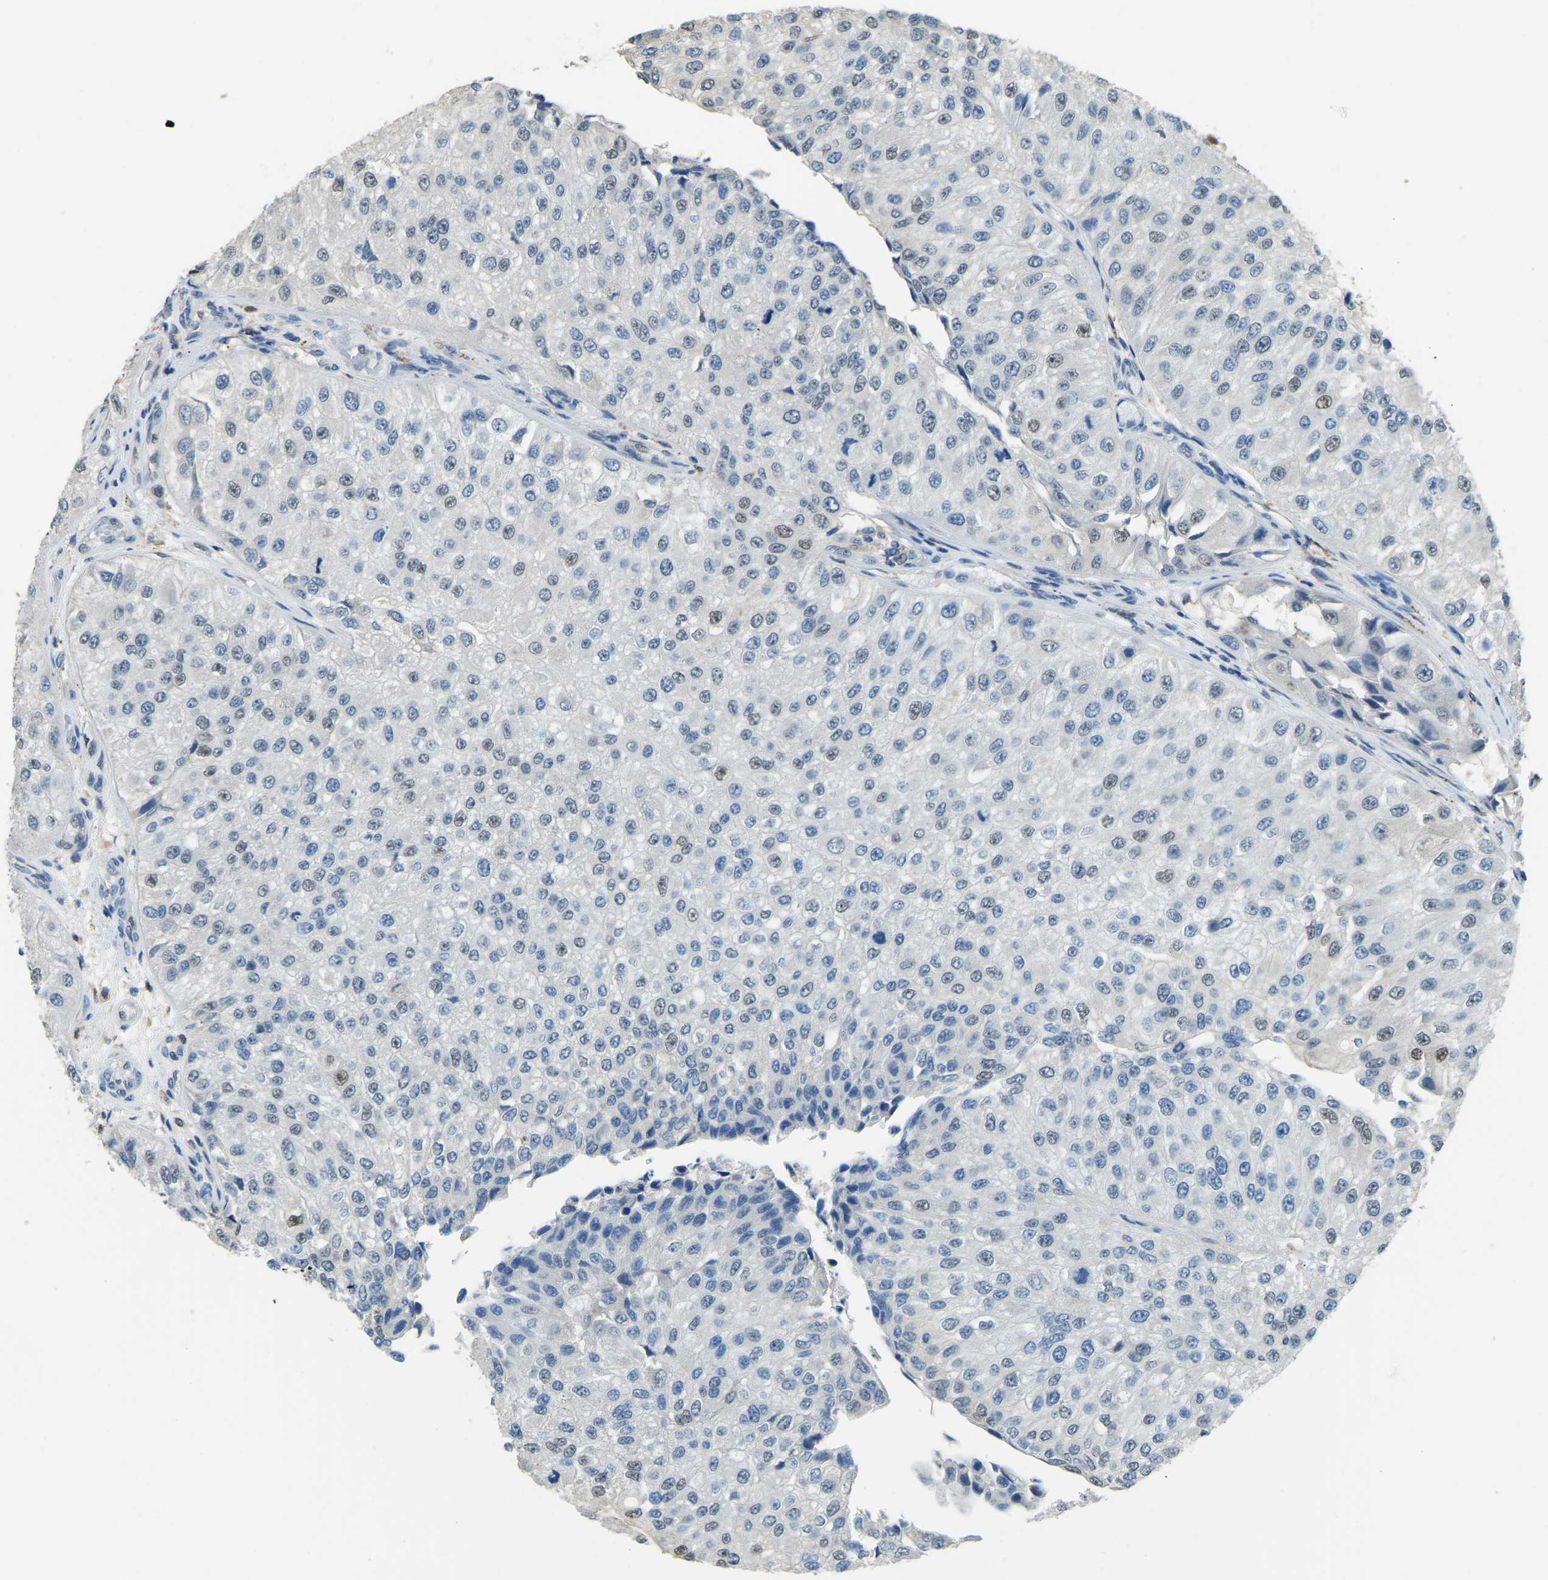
{"staining": {"intensity": "weak", "quantity": "<25%", "location": "nuclear"}, "tissue": "urothelial cancer", "cell_type": "Tumor cells", "image_type": "cancer", "snomed": [{"axis": "morphology", "description": "Urothelial carcinoma, High grade"}, {"axis": "topography", "description": "Kidney"}, {"axis": "topography", "description": "Urinary bladder"}], "caption": "This is an immunohistochemistry photomicrograph of human urothelial carcinoma (high-grade). There is no expression in tumor cells.", "gene": "NANS", "patient": {"sex": "male", "age": 77}}